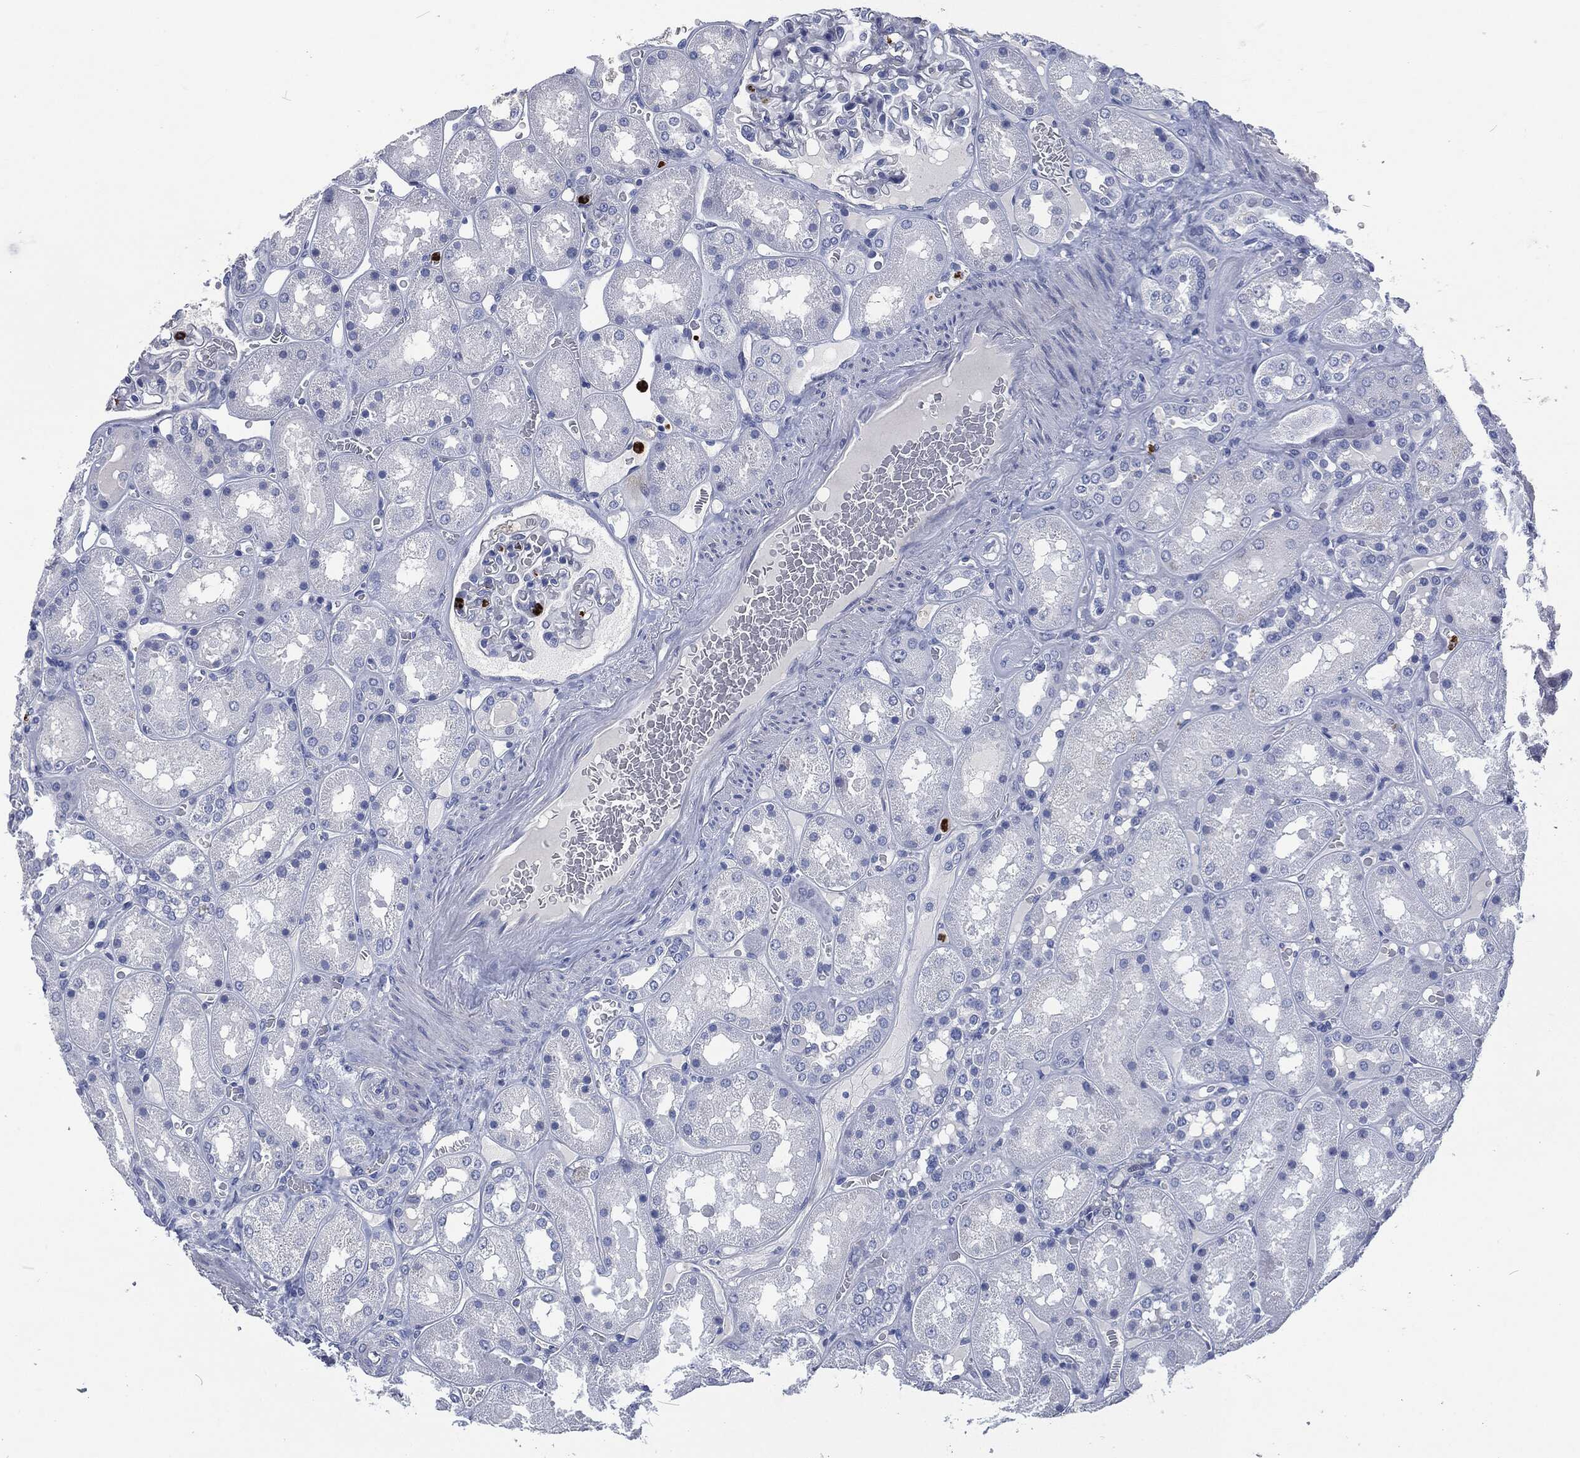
{"staining": {"intensity": "negative", "quantity": "none", "location": "none"}, "tissue": "kidney", "cell_type": "Cells in glomeruli", "image_type": "normal", "snomed": [{"axis": "morphology", "description": "Normal tissue, NOS"}, {"axis": "topography", "description": "Kidney"}], "caption": "Kidney was stained to show a protein in brown. There is no significant staining in cells in glomeruli. The staining was performed using DAB (3,3'-diaminobenzidine) to visualize the protein expression in brown, while the nuclei were stained in blue with hematoxylin (Magnification: 20x).", "gene": "MPO", "patient": {"sex": "male", "age": 73}}